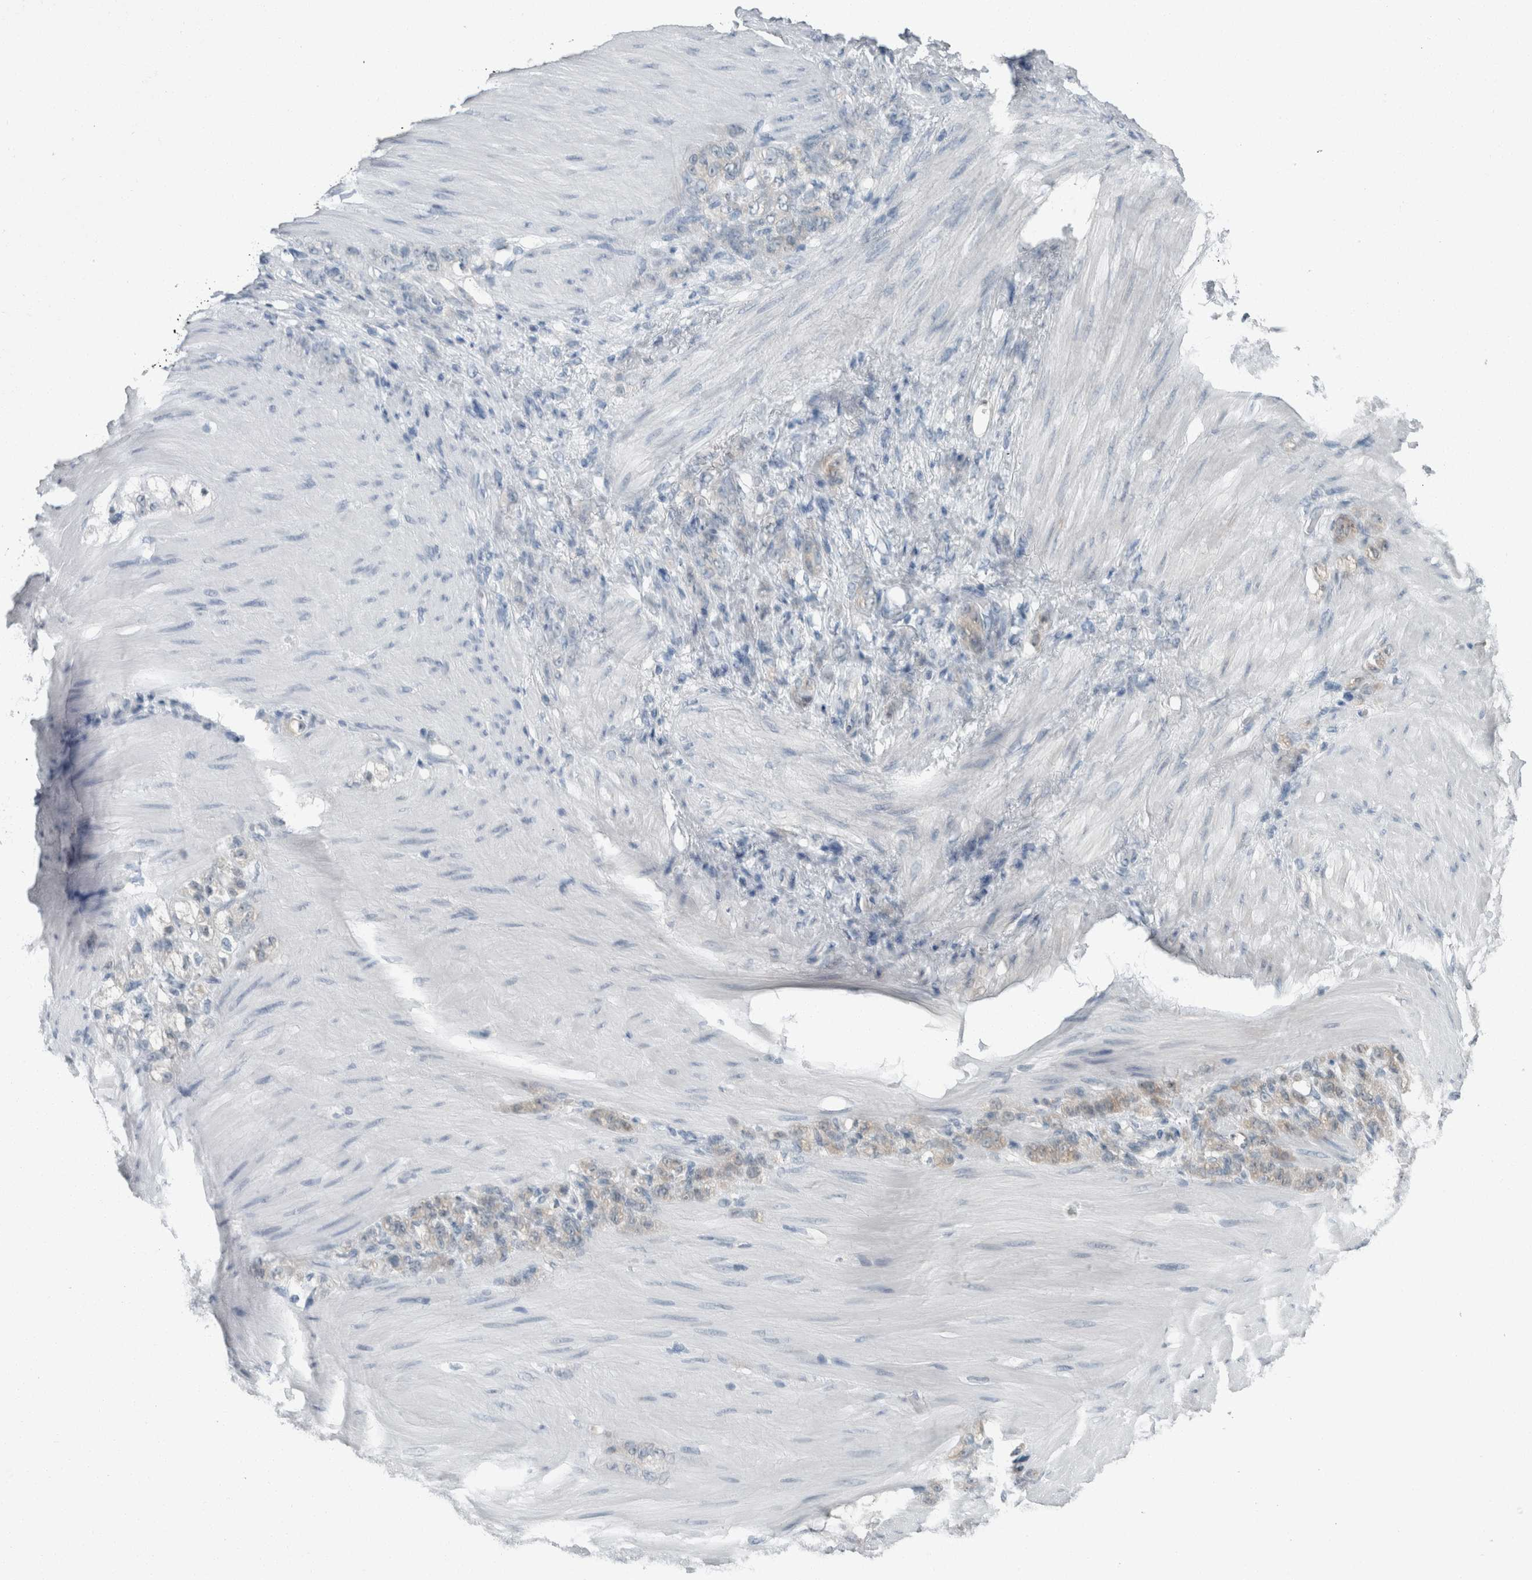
{"staining": {"intensity": "weak", "quantity": "25%-75%", "location": "cytoplasmic/membranous"}, "tissue": "stomach cancer", "cell_type": "Tumor cells", "image_type": "cancer", "snomed": [{"axis": "morphology", "description": "Normal tissue, NOS"}, {"axis": "morphology", "description": "Adenocarcinoma, NOS"}, {"axis": "topography", "description": "Stomach"}], "caption": "Weak cytoplasmic/membranous staining is present in about 25%-75% of tumor cells in stomach adenocarcinoma.", "gene": "MYO1E", "patient": {"sex": "male", "age": 82}}